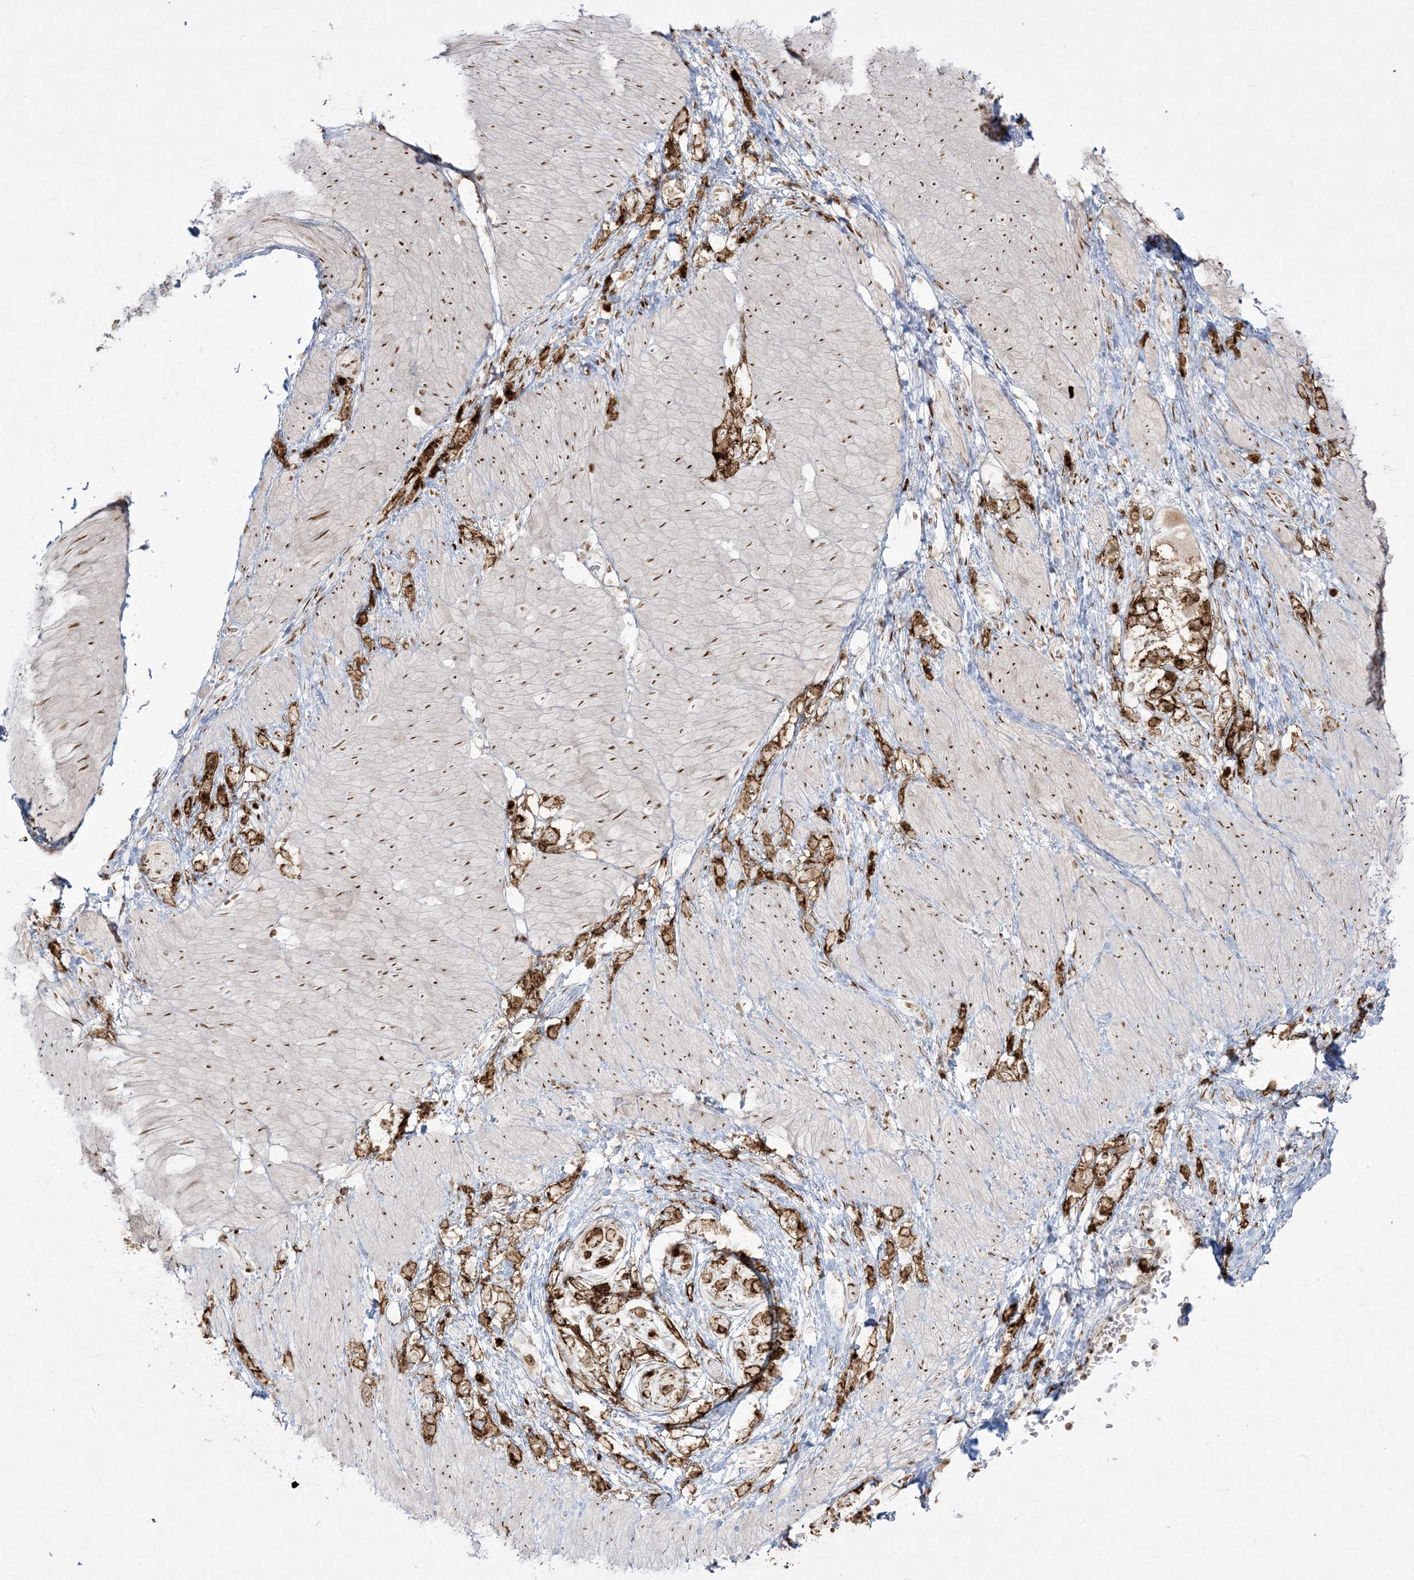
{"staining": {"intensity": "moderate", "quantity": ">75%", "location": "cytoplasmic/membranous,nuclear"}, "tissue": "stomach cancer", "cell_type": "Tumor cells", "image_type": "cancer", "snomed": [{"axis": "morphology", "description": "Normal tissue, NOS"}, {"axis": "morphology", "description": "Adenocarcinoma, NOS"}, {"axis": "topography", "description": "Stomach, upper"}, {"axis": "topography", "description": "Stomach"}], "caption": "Brown immunohistochemical staining in stomach cancer displays moderate cytoplasmic/membranous and nuclear staining in approximately >75% of tumor cells.", "gene": "RBM10", "patient": {"sex": "female", "age": 65}}